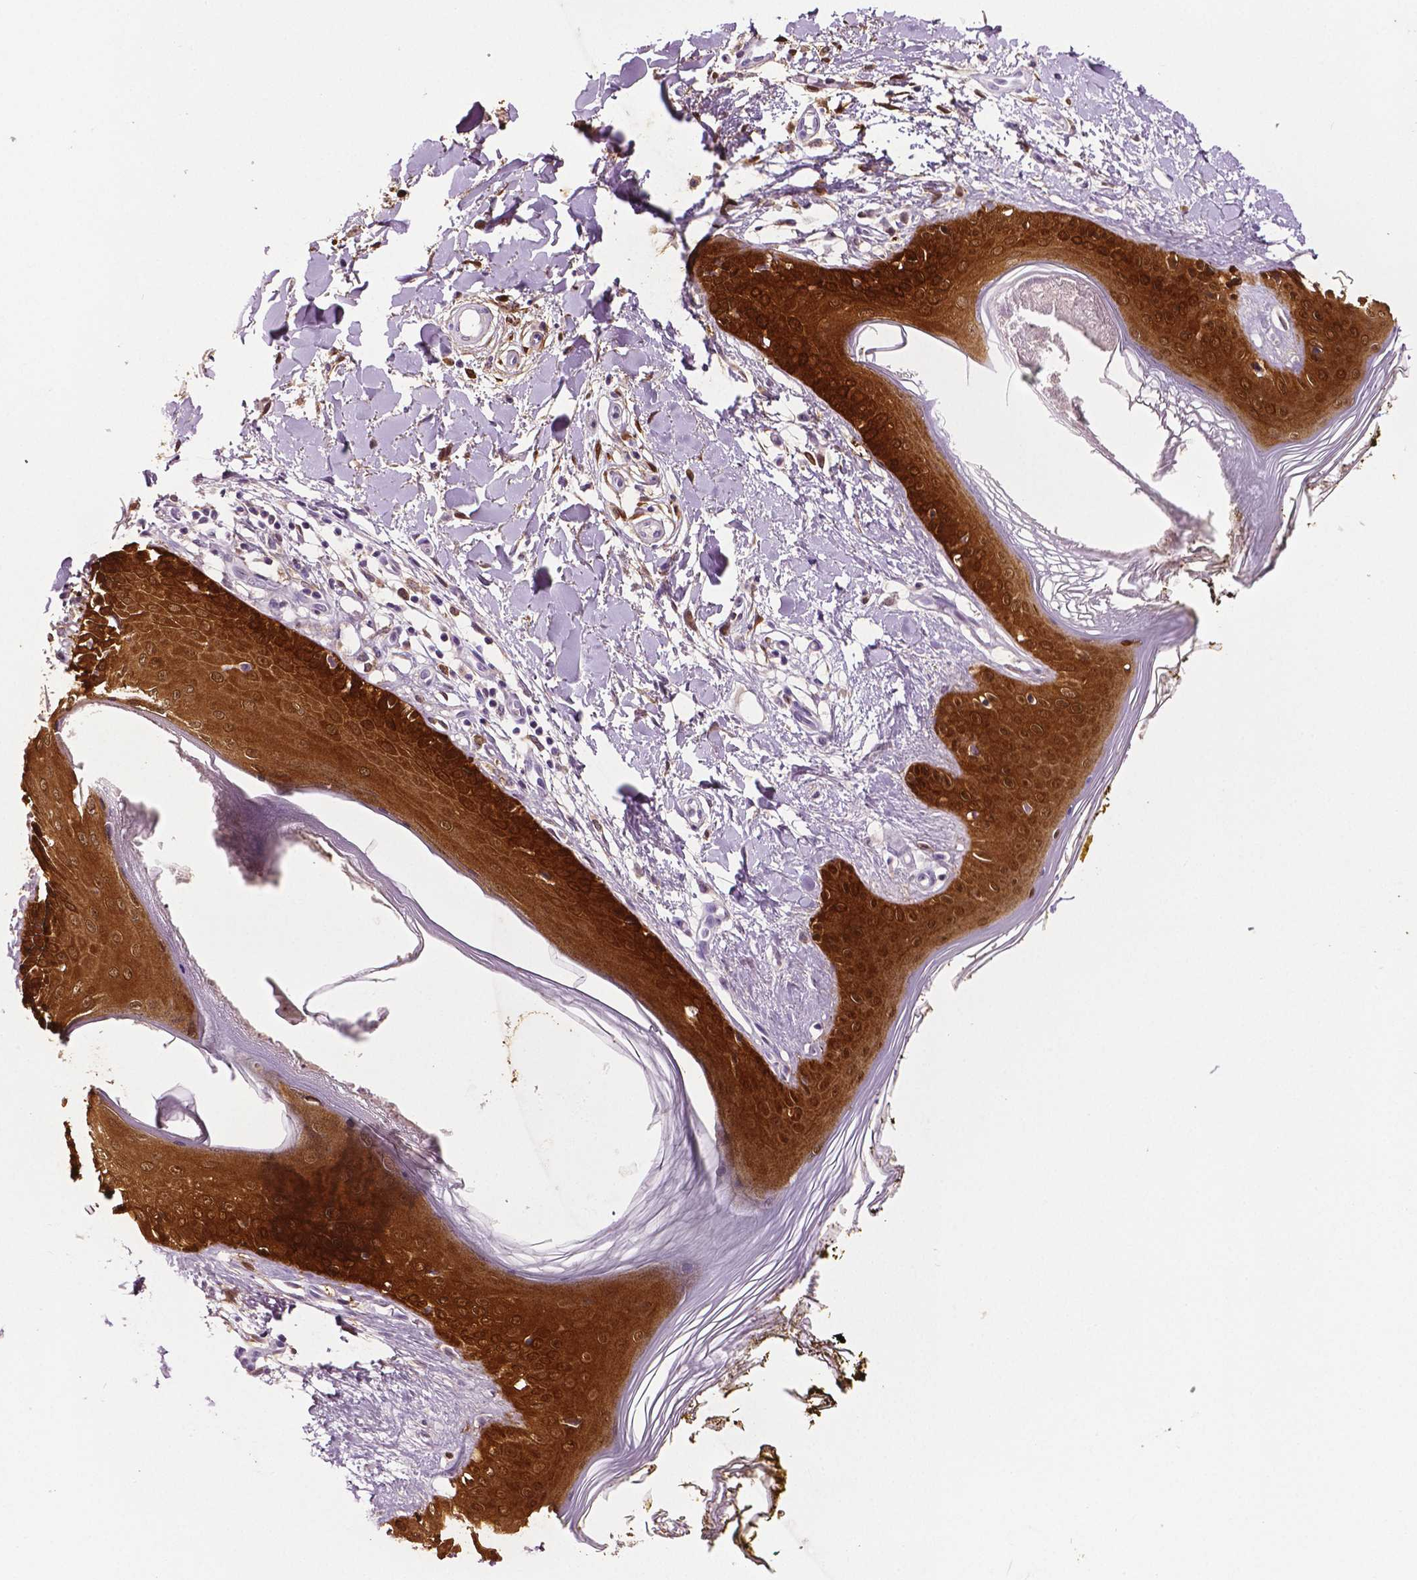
{"staining": {"intensity": "moderate", "quantity": ">75%", "location": "cytoplasmic/membranous"}, "tissue": "skin", "cell_type": "Fibroblasts", "image_type": "normal", "snomed": [{"axis": "morphology", "description": "Normal tissue, NOS"}, {"axis": "topography", "description": "Skin"}], "caption": "Brown immunohistochemical staining in normal human skin shows moderate cytoplasmic/membranous expression in approximately >75% of fibroblasts. (brown staining indicates protein expression, while blue staining denotes nuclei).", "gene": "PHGDH", "patient": {"sex": "female", "age": 34}}